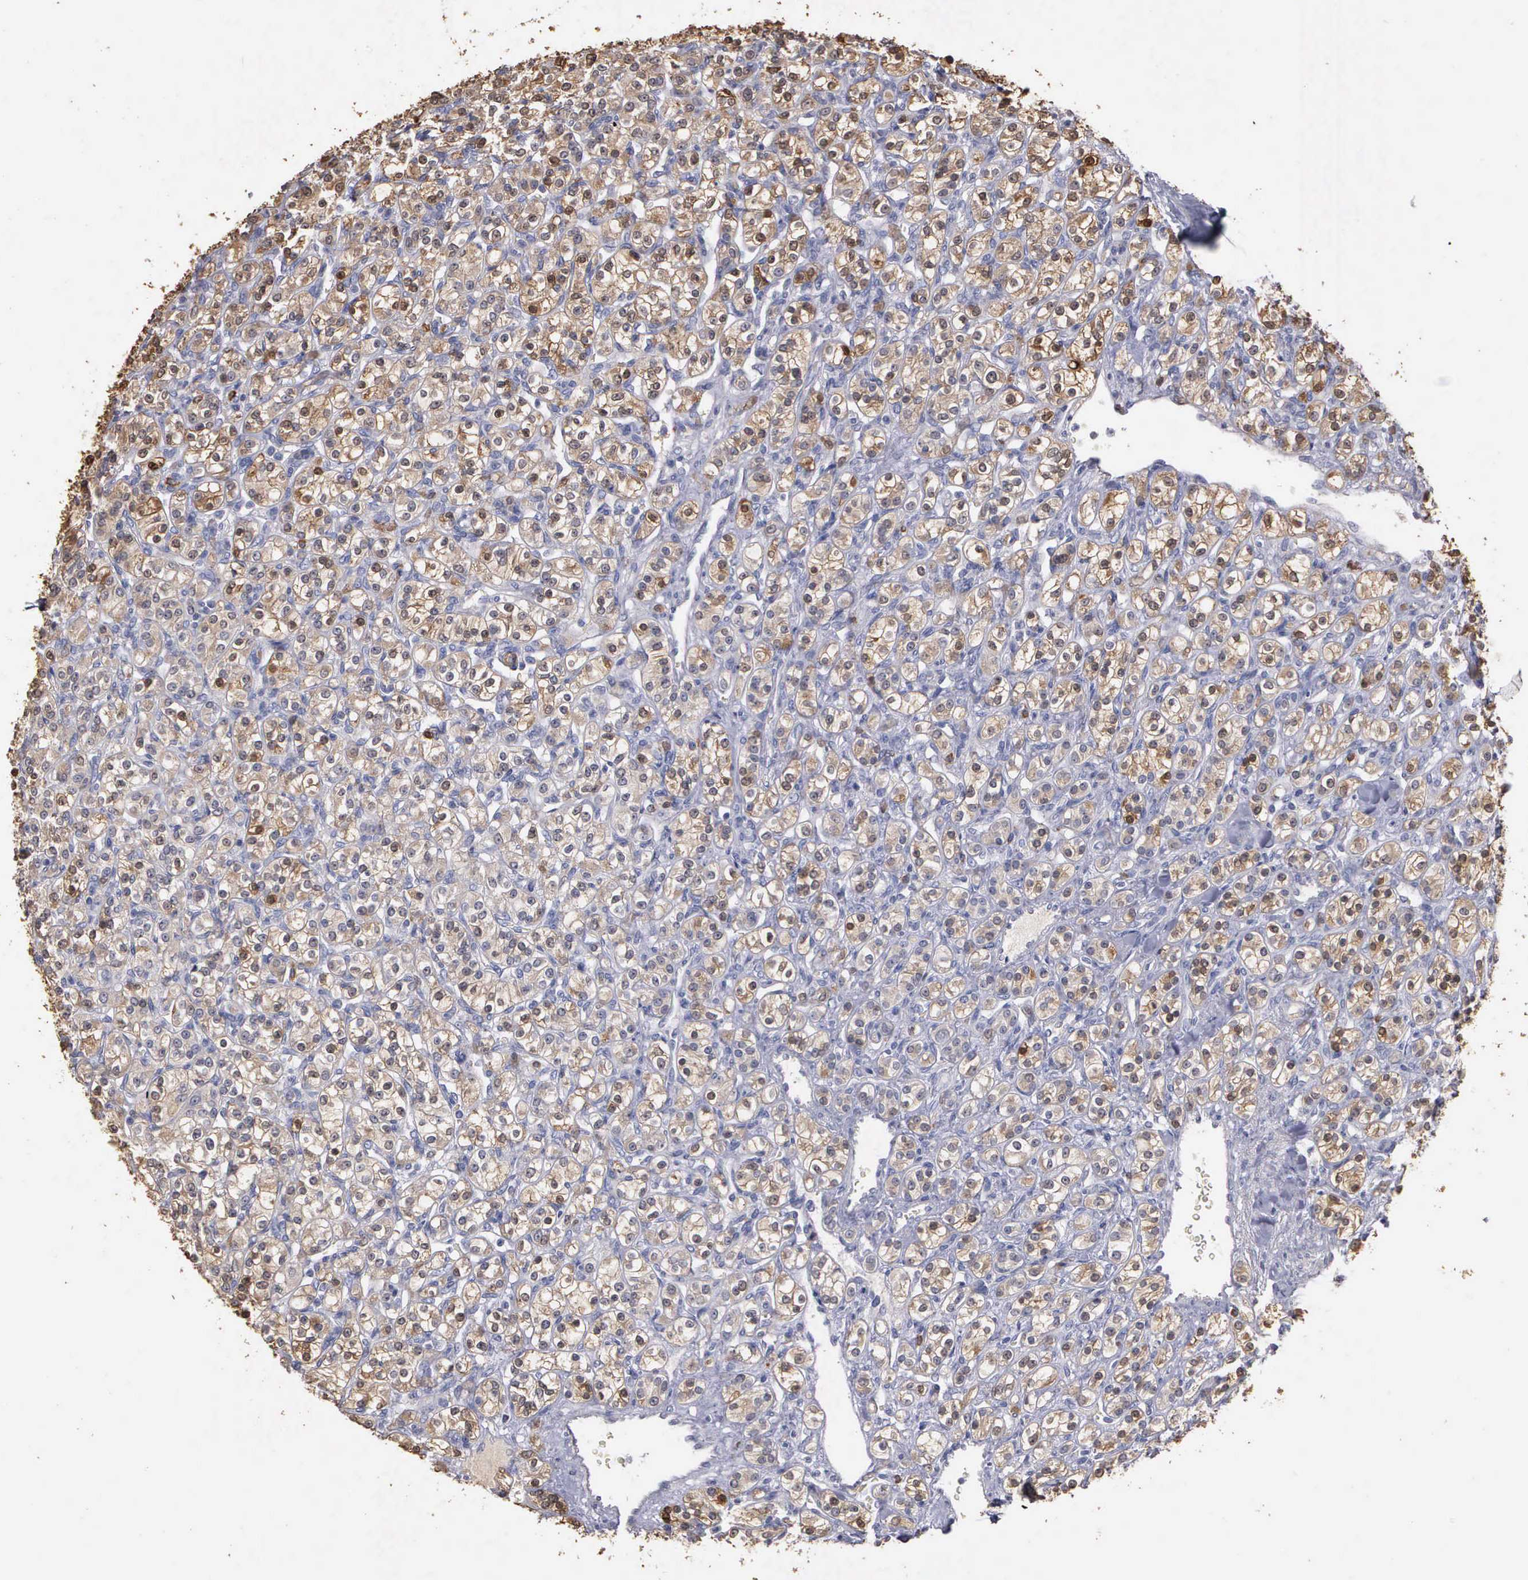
{"staining": {"intensity": "moderate", "quantity": "25%-75%", "location": "cytoplasmic/membranous"}, "tissue": "renal cancer", "cell_type": "Tumor cells", "image_type": "cancer", "snomed": [{"axis": "morphology", "description": "Adenocarcinoma, NOS"}, {"axis": "topography", "description": "Kidney"}], "caption": "Immunohistochemical staining of human renal cancer (adenocarcinoma) exhibits medium levels of moderate cytoplasmic/membranous expression in approximately 25%-75% of tumor cells.", "gene": "ENO3", "patient": {"sex": "male", "age": 77}}